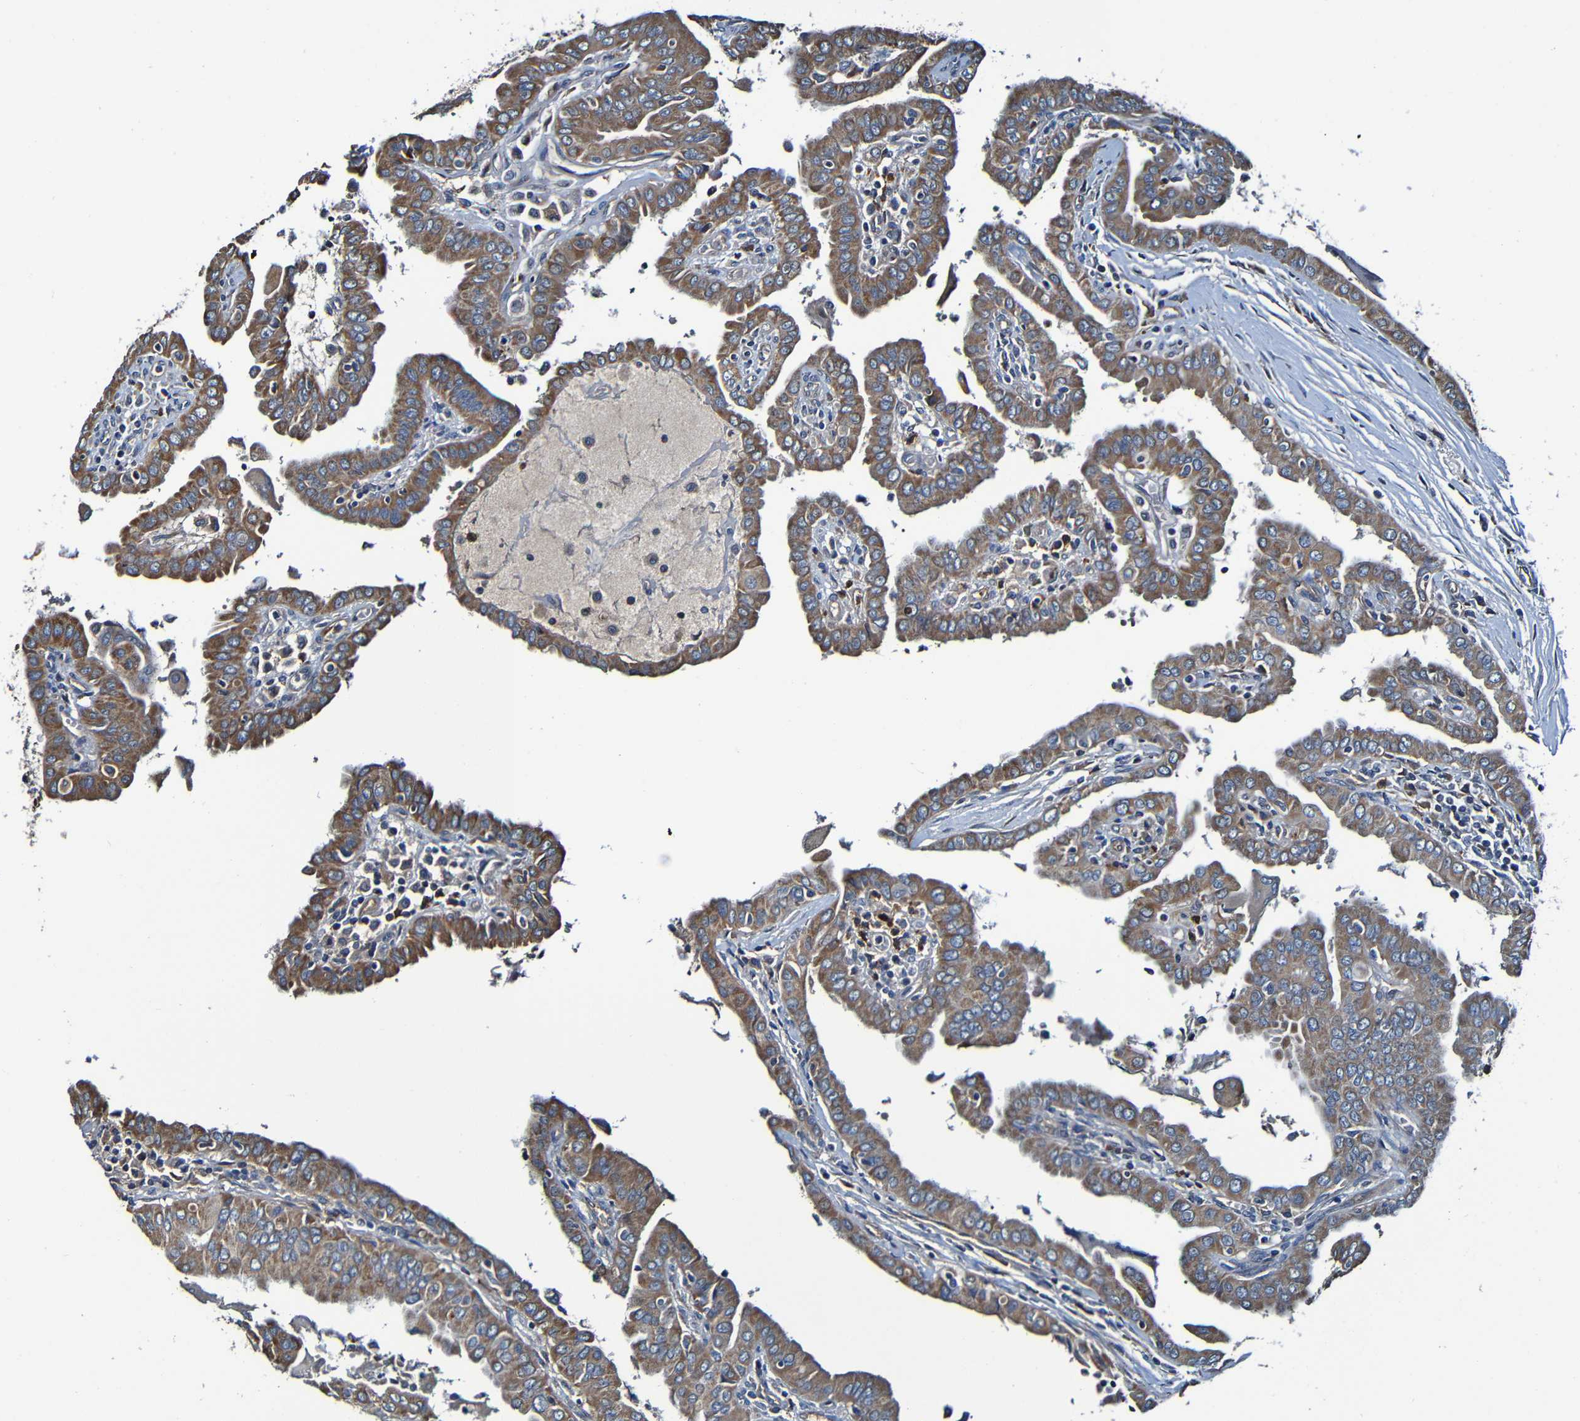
{"staining": {"intensity": "moderate", "quantity": ">75%", "location": "cytoplasmic/membranous"}, "tissue": "thyroid cancer", "cell_type": "Tumor cells", "image_type": "cancer", "snomed": [{"axis": "morphology", "description": "Papillary adenocarcinoma, NOS"}, {"axis": "topography", "description": "Thyroid gland"}], "caption": "Approximately >75% of tumor cells in thyroid cancer (papillary adenocarcinoma) demonstrate moderate cytoplasmic/membranous protein positivity as visualized by brown immunohistochemical staining.", "gene": "ADAM15", "patient": {"sex": "male", "age": 33}}